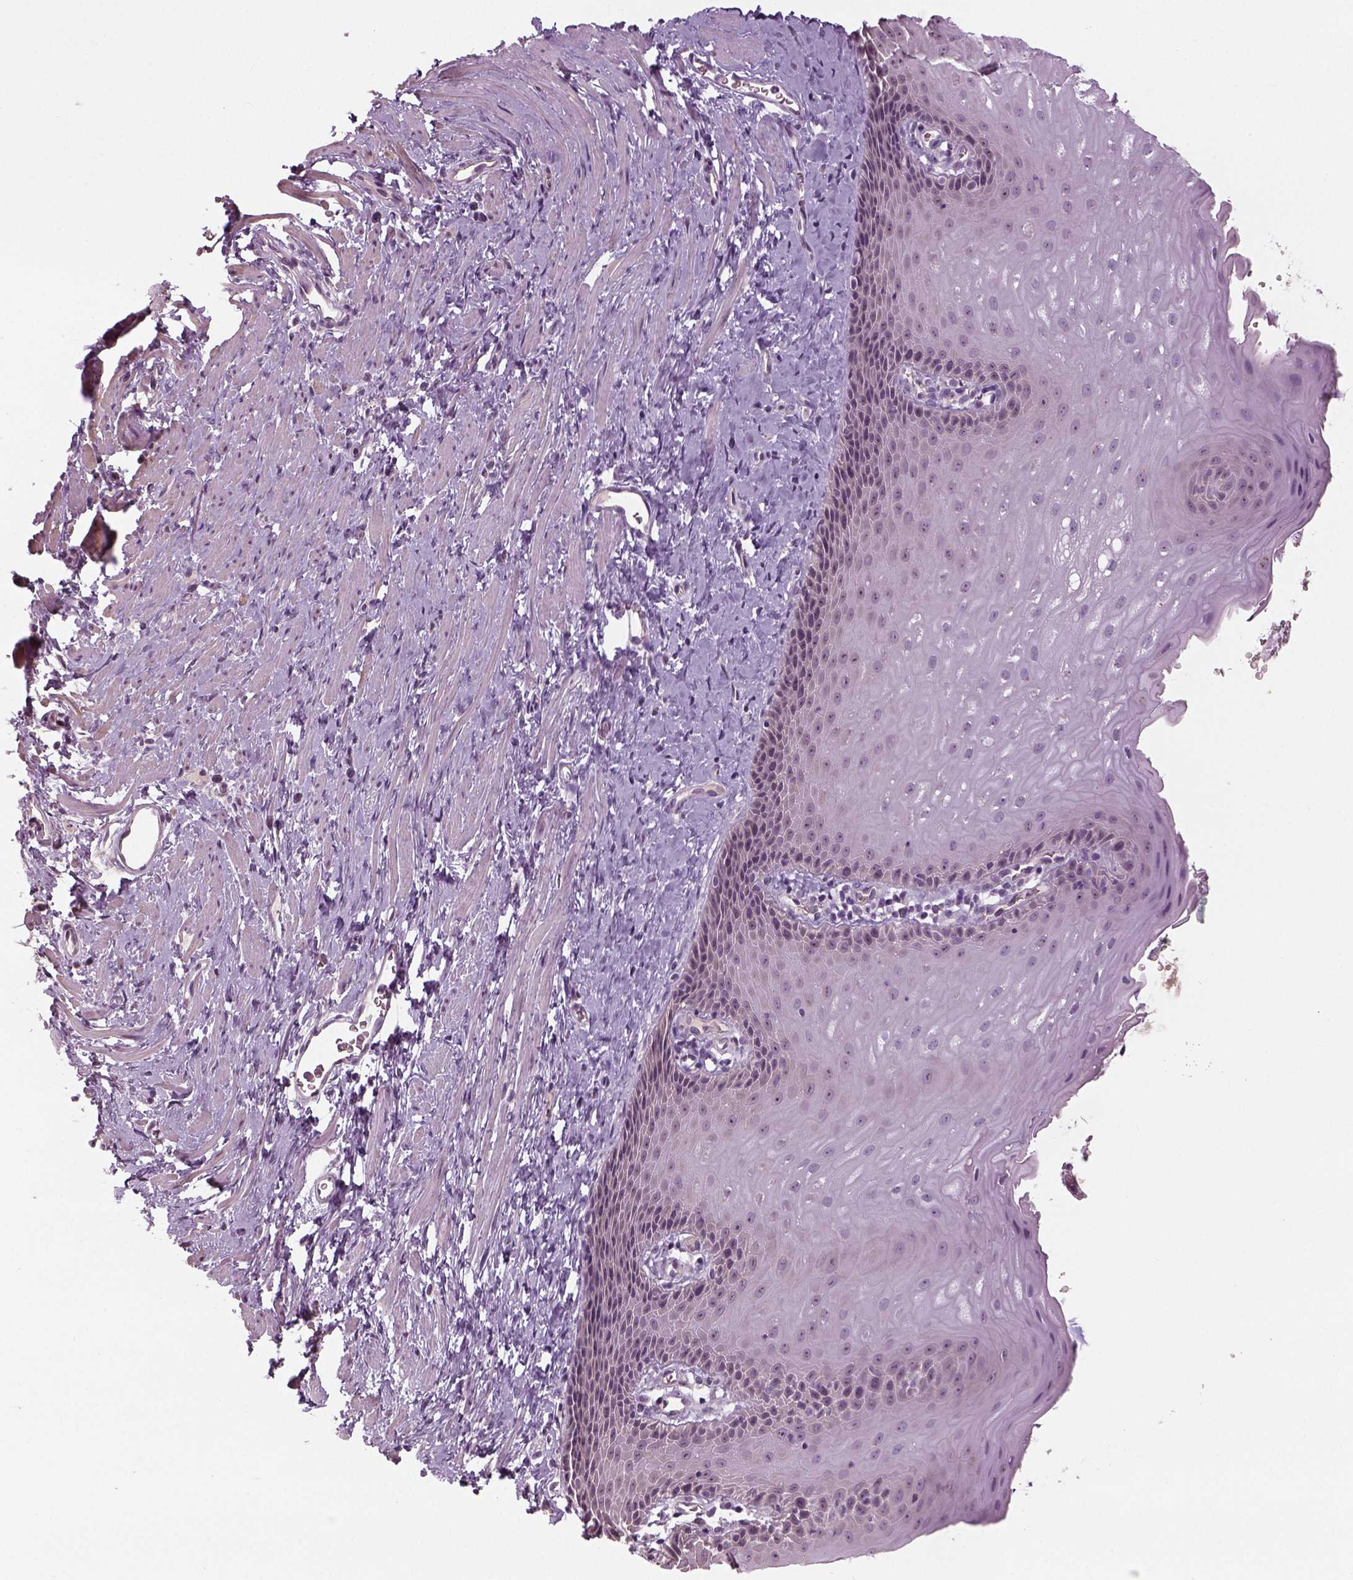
{"staining": {"intensity": "negative", "quantity": "none", "location": "none"}, "tissue": "esophagus", "cell_type": "Squamous epithelial cells", "image_type": "normal", "snomed": [{"axis": "morphology", "description": "Normal tissue, NOS"}, {"axis": "topography", "description": "Esophagus"}], "caption": "Immunohistochemistry photomicrograph of unremarkable esophagus: human esophagus stained with DAB (3,3'-diaminobenzidine) exhibits no significant protein staining in squamous epithelial cells.", "gene": "NECAB1", "patient": {"sex": "male", "age": 64}}